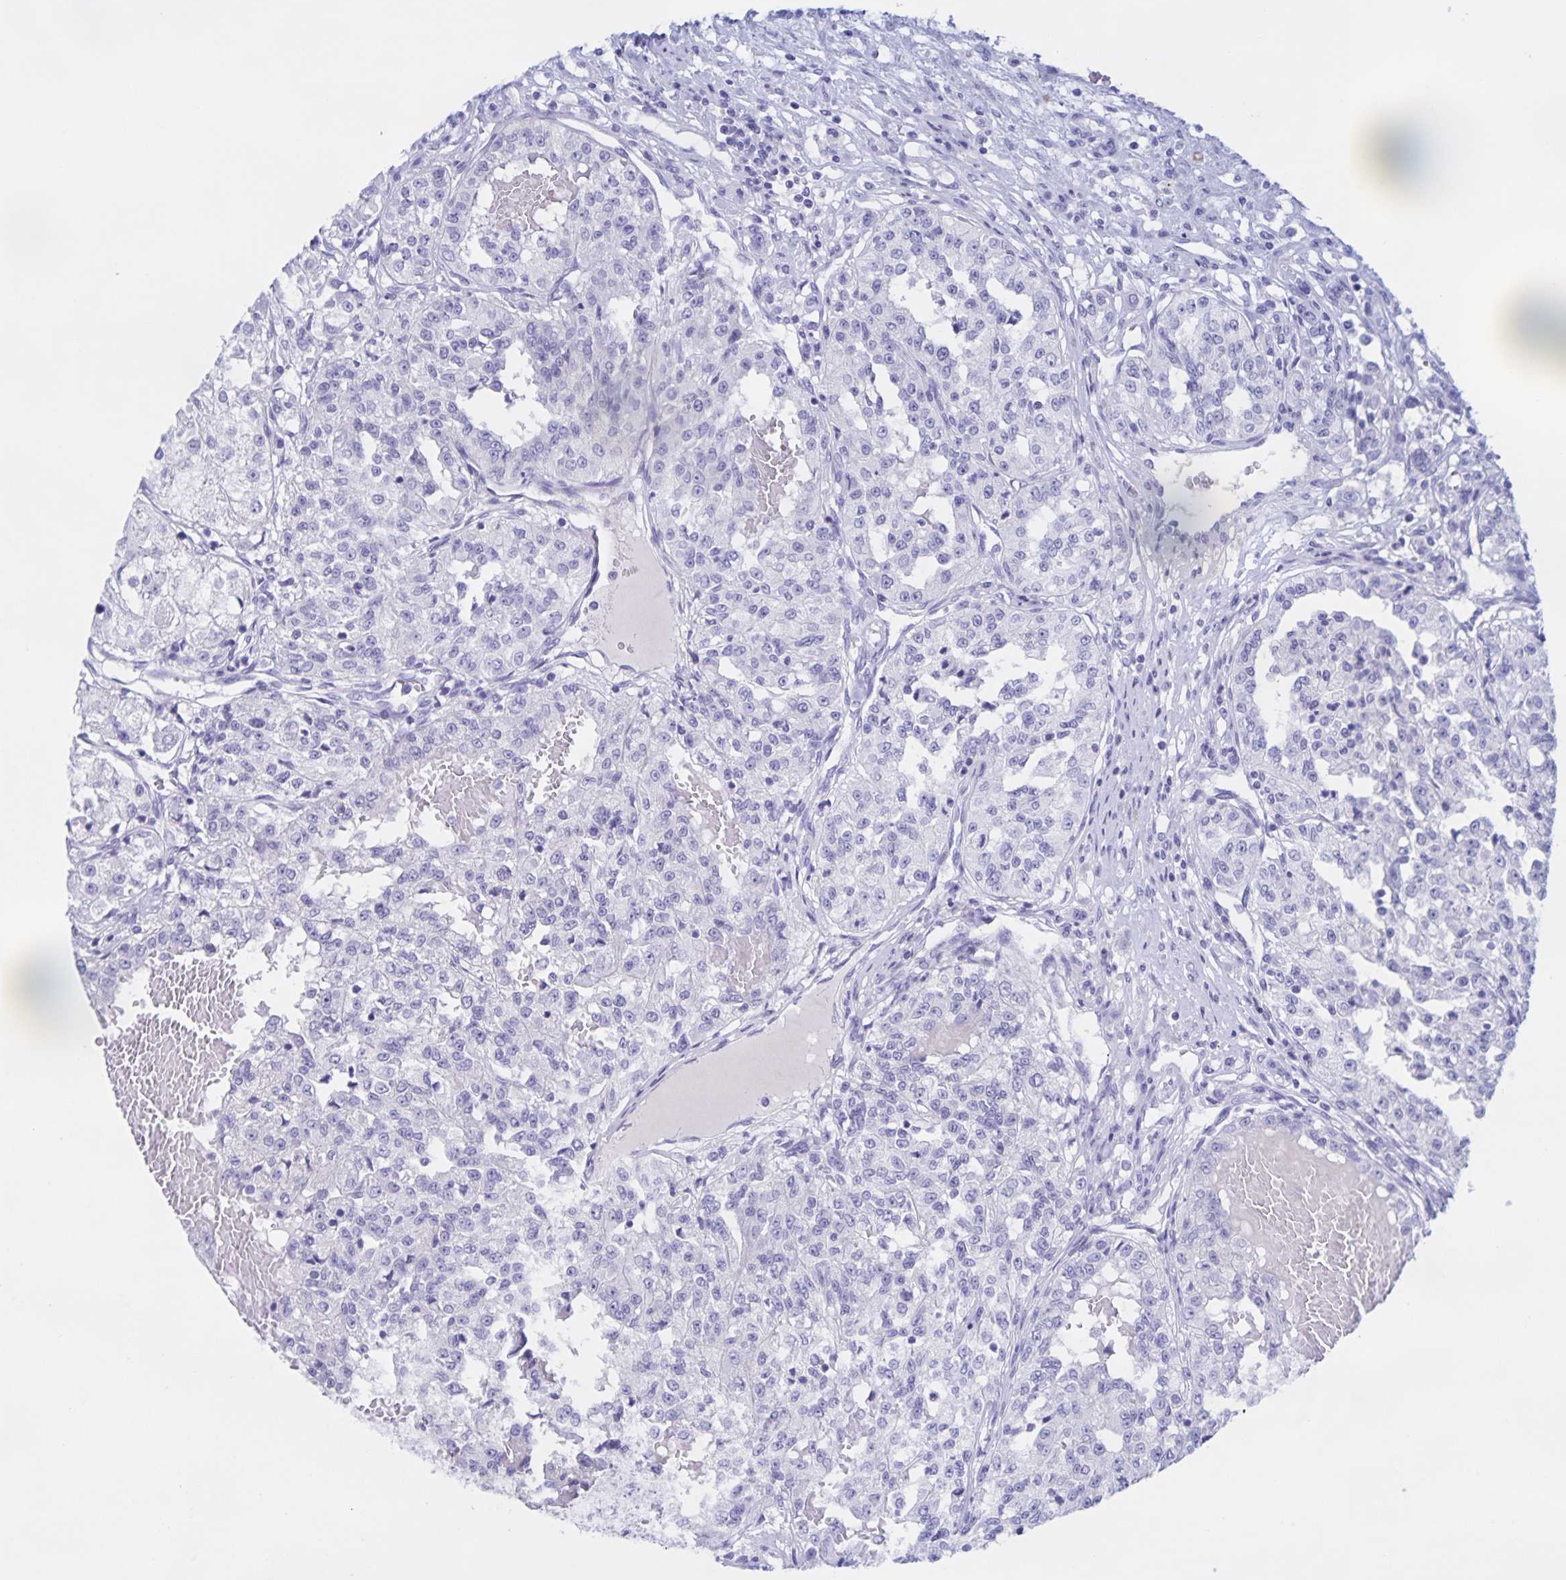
{"staining": {"intensity": "negative", "quantity": "none", "location": "none"}, "tissue": "renal cancer", "cell_type": "Tumor cells", "image_type": "cancer", "snomed": [{"axis": "morphology", "description": "Adenocarcinoma, NOS"}, {"axis": "topography", "description": "Kidney"}], "caption": "Immunohistochemistry (IHC) micrograph of human renal cancer stained for a protein (brown), which reveals no positivity in tumor cells. The staining was performed using DAB to visualize the protein expression in brown, while the nuclei were stained in blue with hematoxylin (Magnification: 20x).", "gene": "CATSPER4", "patient": {"sex": "female", "age": 63}}